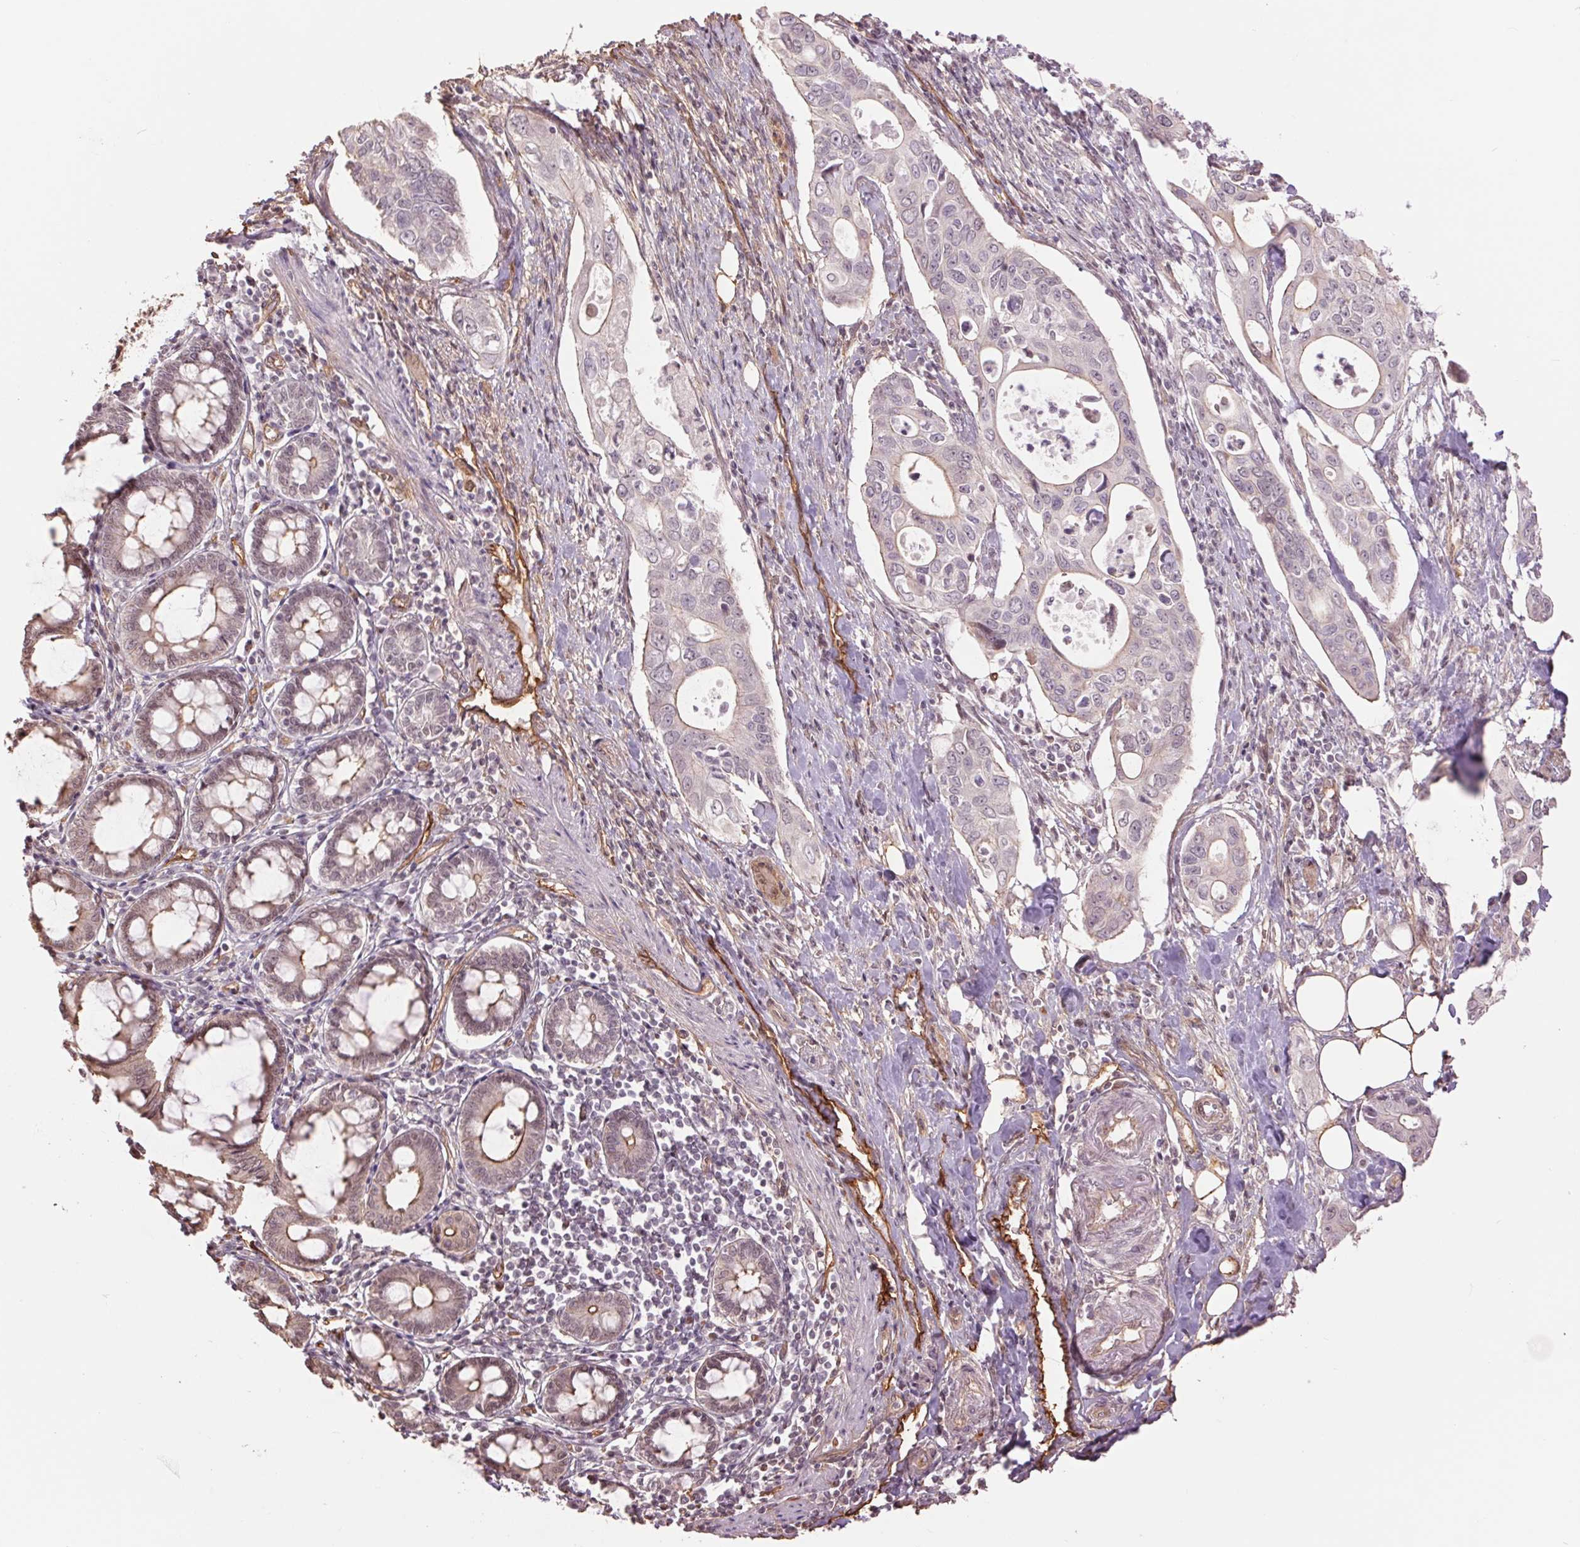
{"staining": {"intensity": "weak", "quantity": "<25%", "location": "cytoplasmic/membranous"}, "tissue": "pancreatic cancer", "cell_type": "Tumor cells", "image_type": "cancer", "snomed": [{"axis": "morphology", "description": "Adenocarcinoma, NOS"}, {"axis": "topography", "description": "Pancreas"}], "caption": "There is no significant positivity in tumor cells of pancreatic cancer.", "gene": "PALM", "patient": {"sex": "female", "age": 63}}